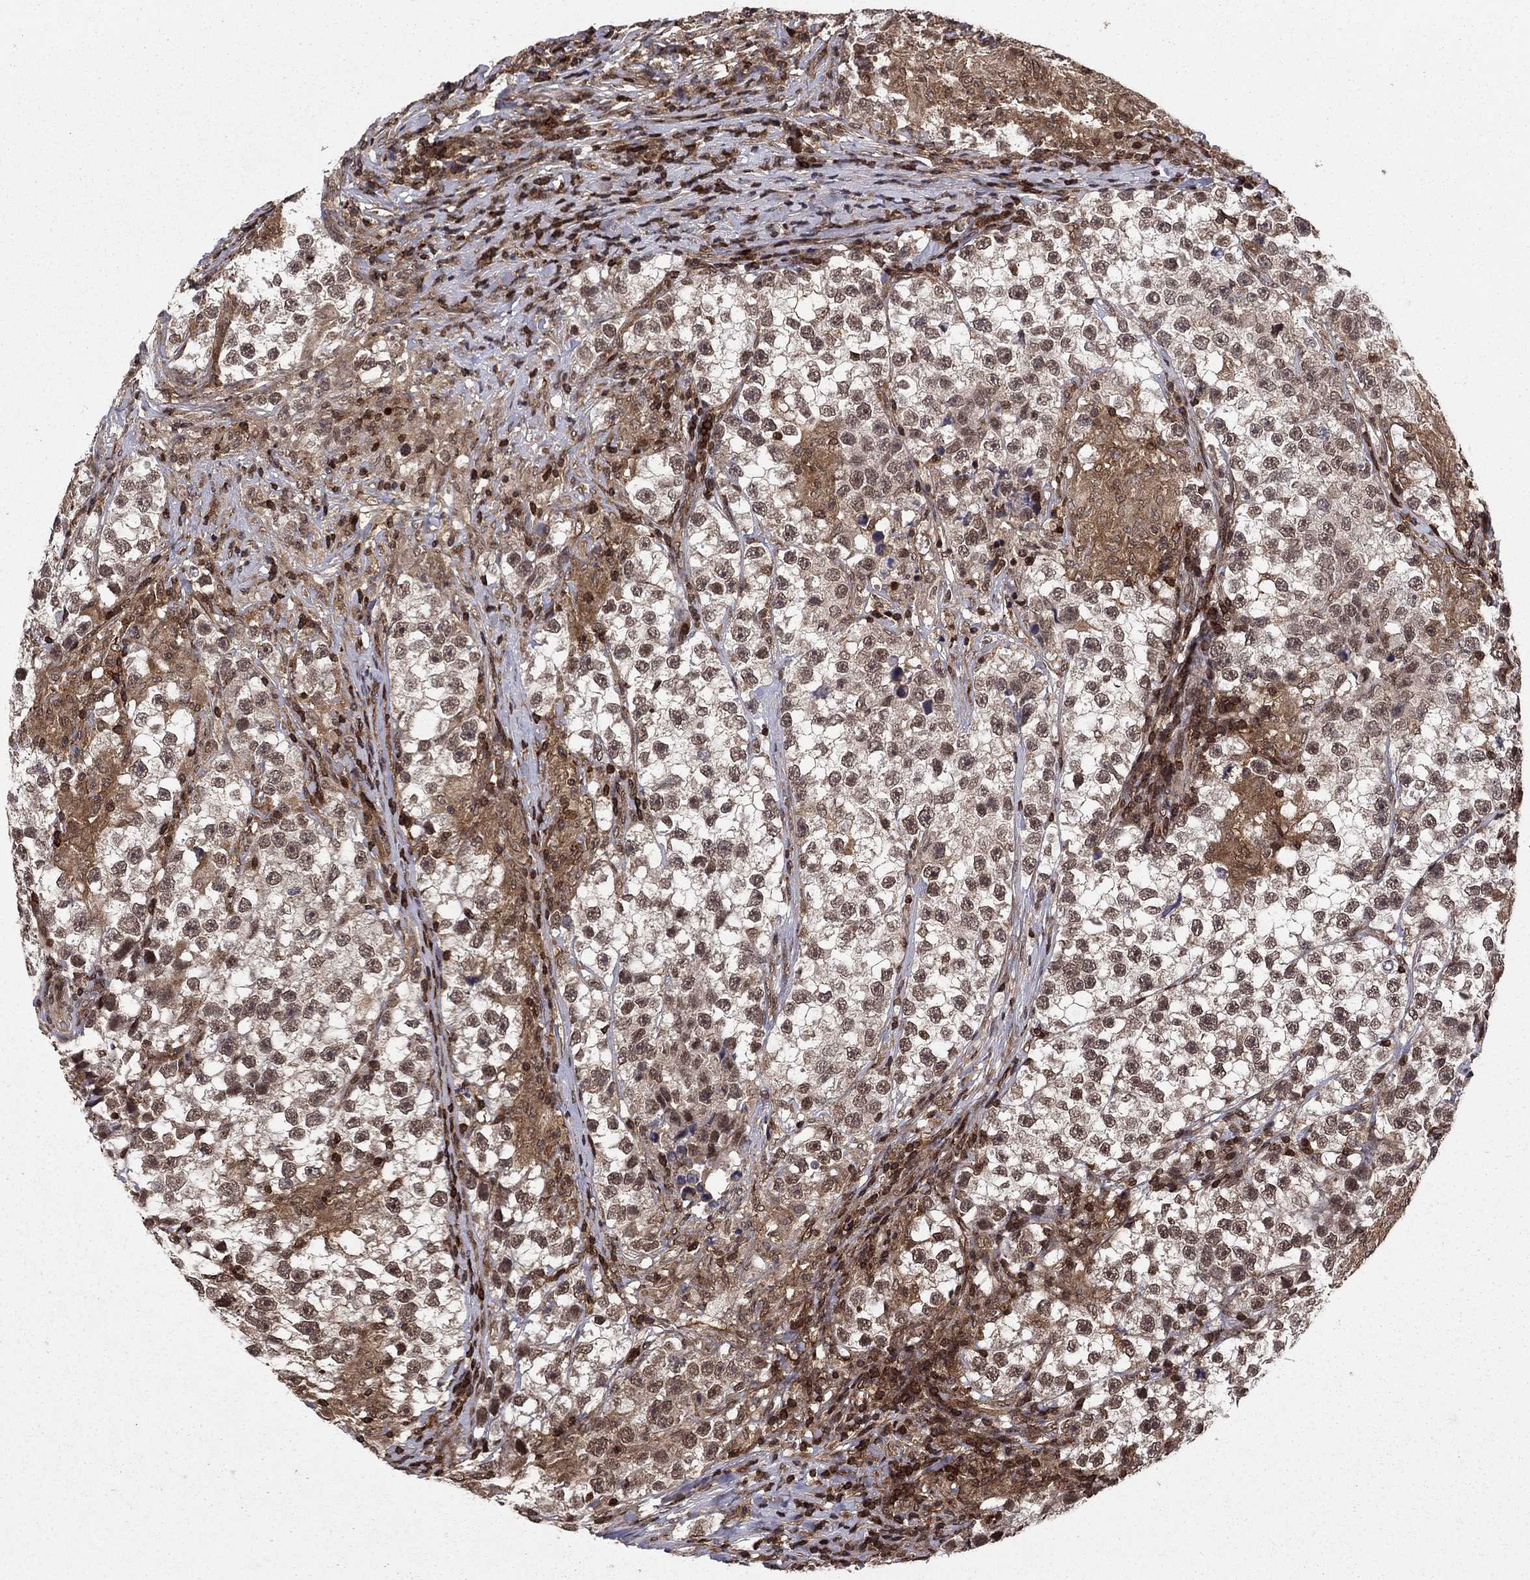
{"staining": {"intensity": "moderate", "quantity": "<25%", "location": "nuclear"}, "tissue": "testis cancer", "cell_type": "Tumor cells", "image_type": "cancer", "snomed": [{"axis": "morphology", "description": "Seminoma, NOS"}, {"axis": "topography", "description": "Testis"}], "caption": "This histopathology image exhibits immunohistochemistry staining of testis seminoma, with low moderate nuclear positivity in about <25% of tumor cells.", "gene": "SSX2IP", "patient": {"sex": "male", "age": 46}}